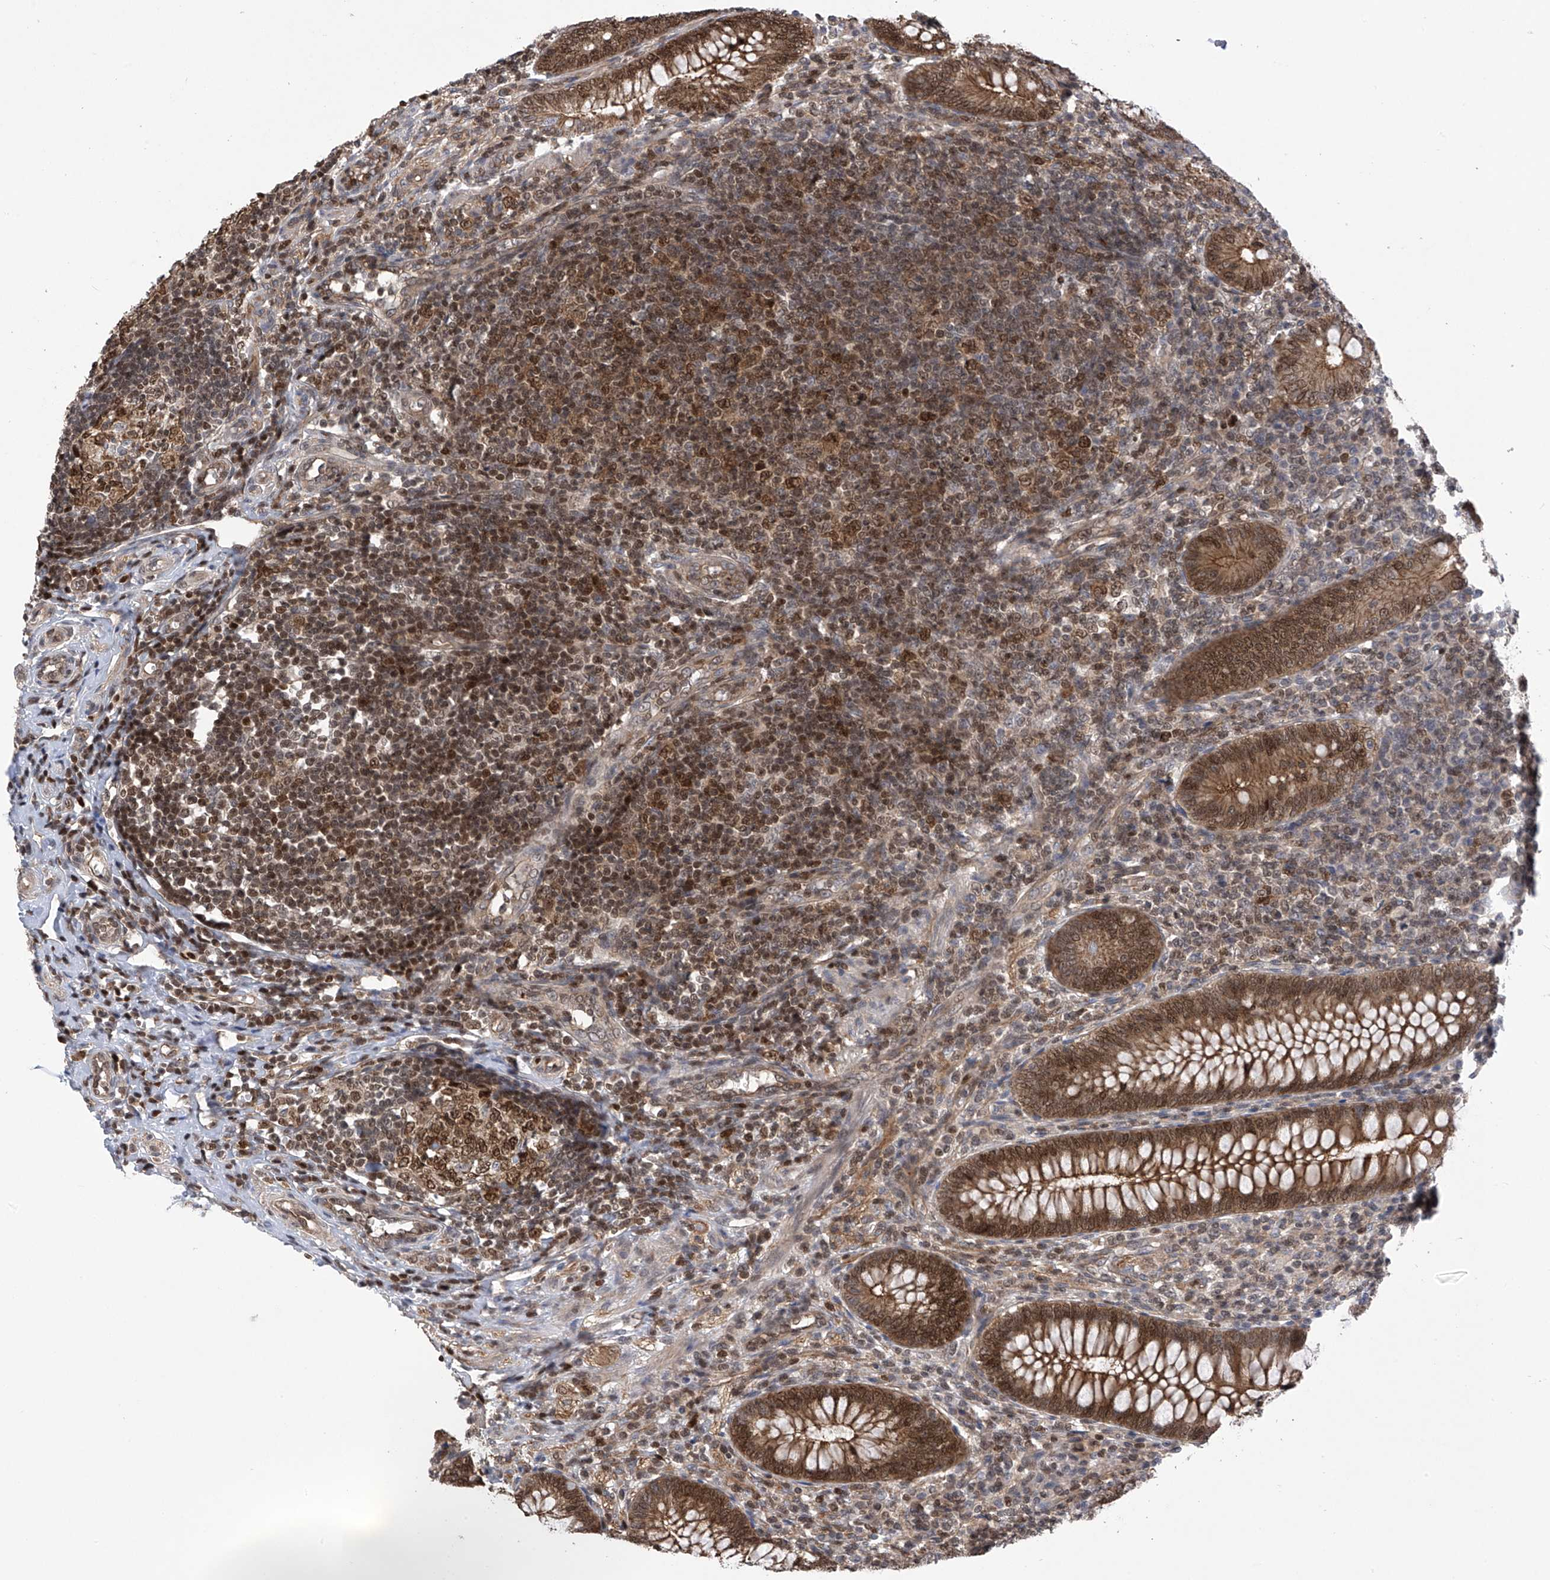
{"staining": {"intensity": "strong", "quantity": ">75%", "location": "cytoplasmic/membranous,nuclear"}, "tissue": "appendix", "cell_type": "Glandular cells", "image_type": "normal", "snomed": [{"axis": "morphology", "description": "Normal tissue, NOS"}, {"axis": "topography", "description": "Appendix"}], "caption": "Human appendix stained with a brown dye displays strong cytoplasmic/membranous,nuclear positive positivity in approximately >75% of glandular cells.", "gene": "DNAJC9", "patient": {"sex": "male", "age": 14}}